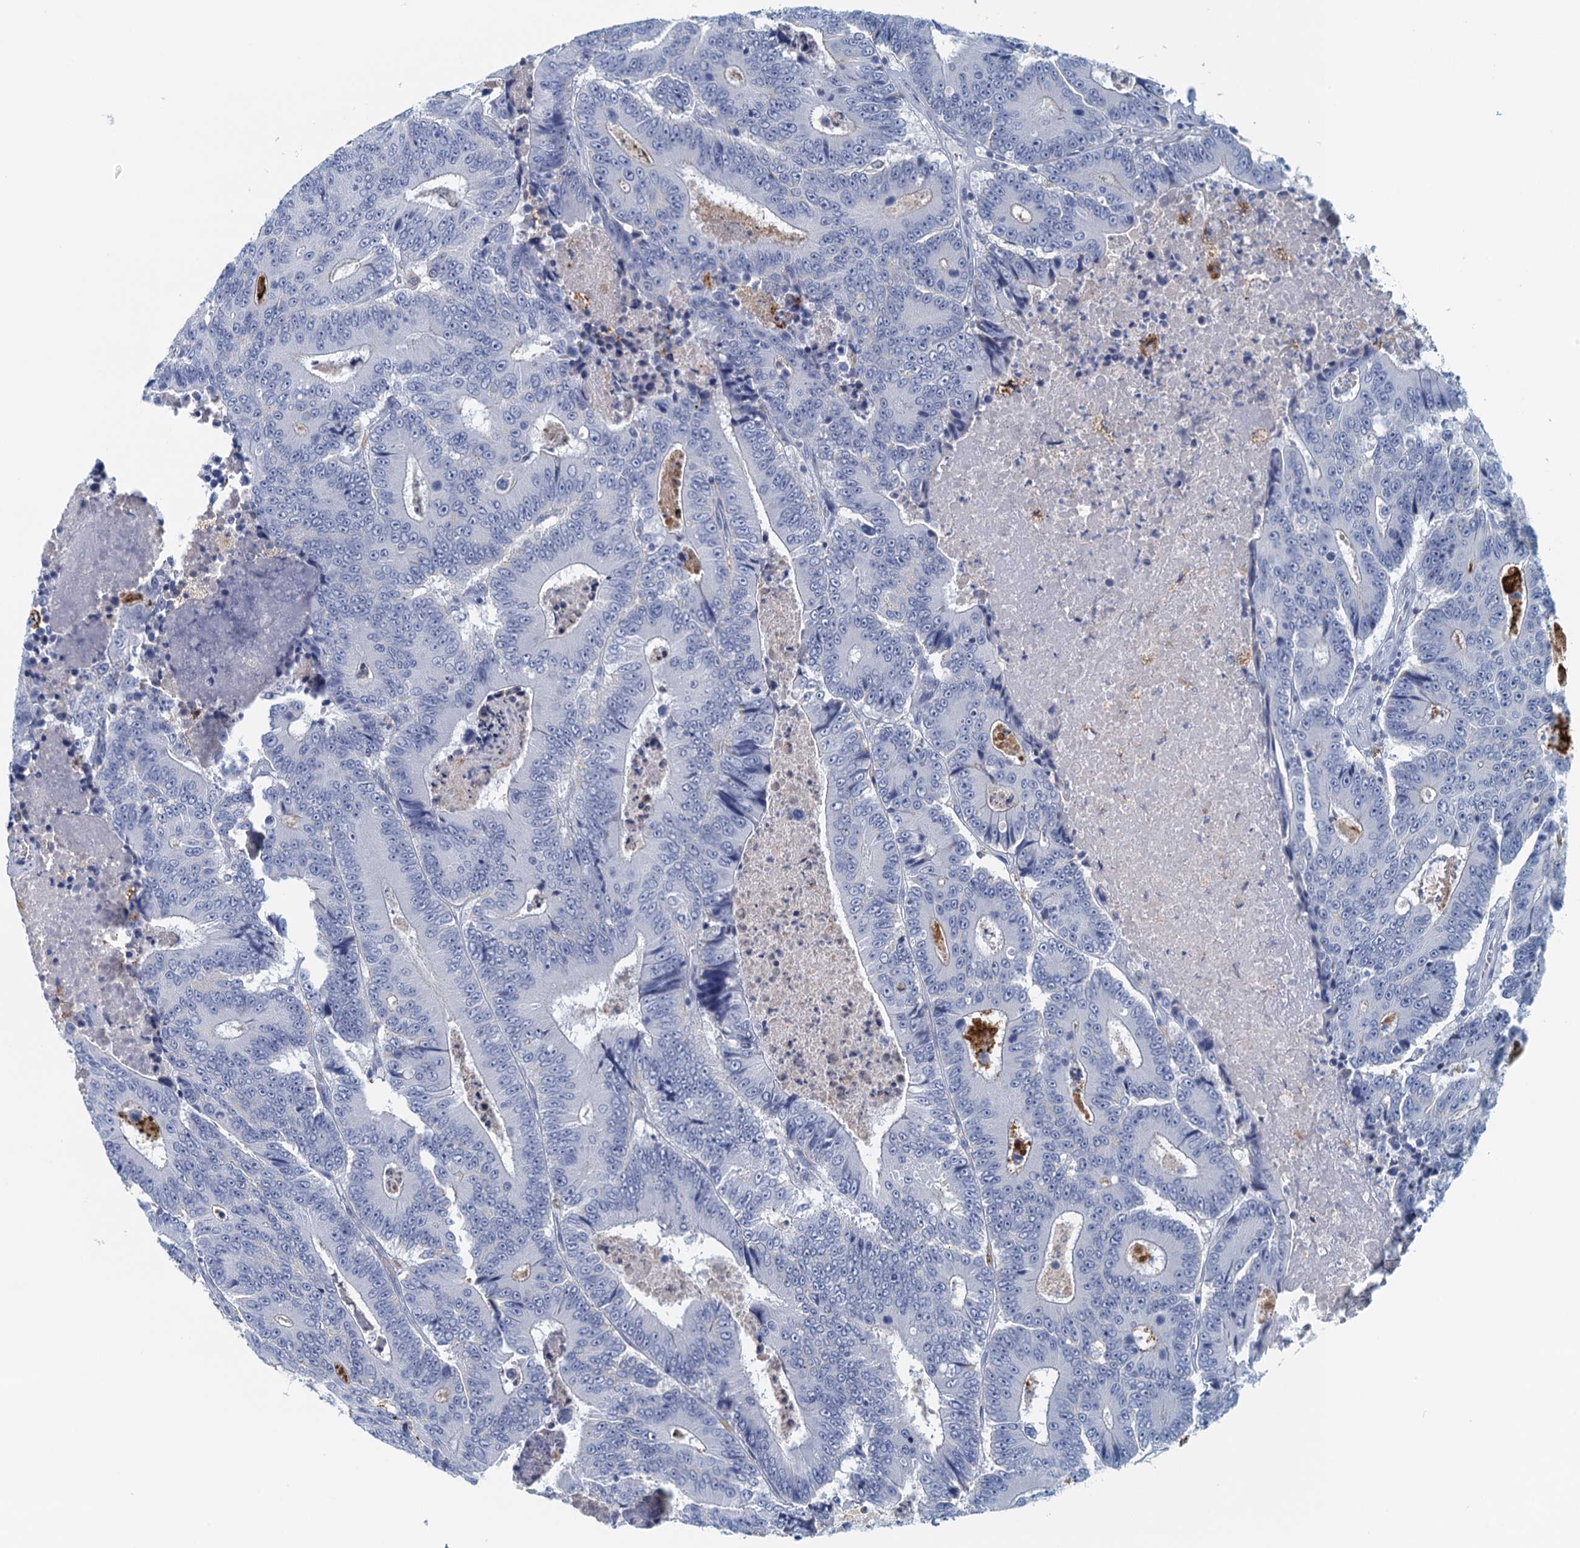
{"staining": {"intensity": "negative", "quantity": "none", "location": "none"}, "tissue": "colorectal cancer", "cell_type": "Tumor cells", "image_type": "cancer", "snomed": [{"axis": "morphology", "description": "Adenocarcinoma, NOS"}, {"axis": "topography", "description": "Colon"}], "caption": "Tumor cells show no significant expression in colorectal cancer.", "gene": "NUBP2", "patient": {"sex": "male", "age": 83}}